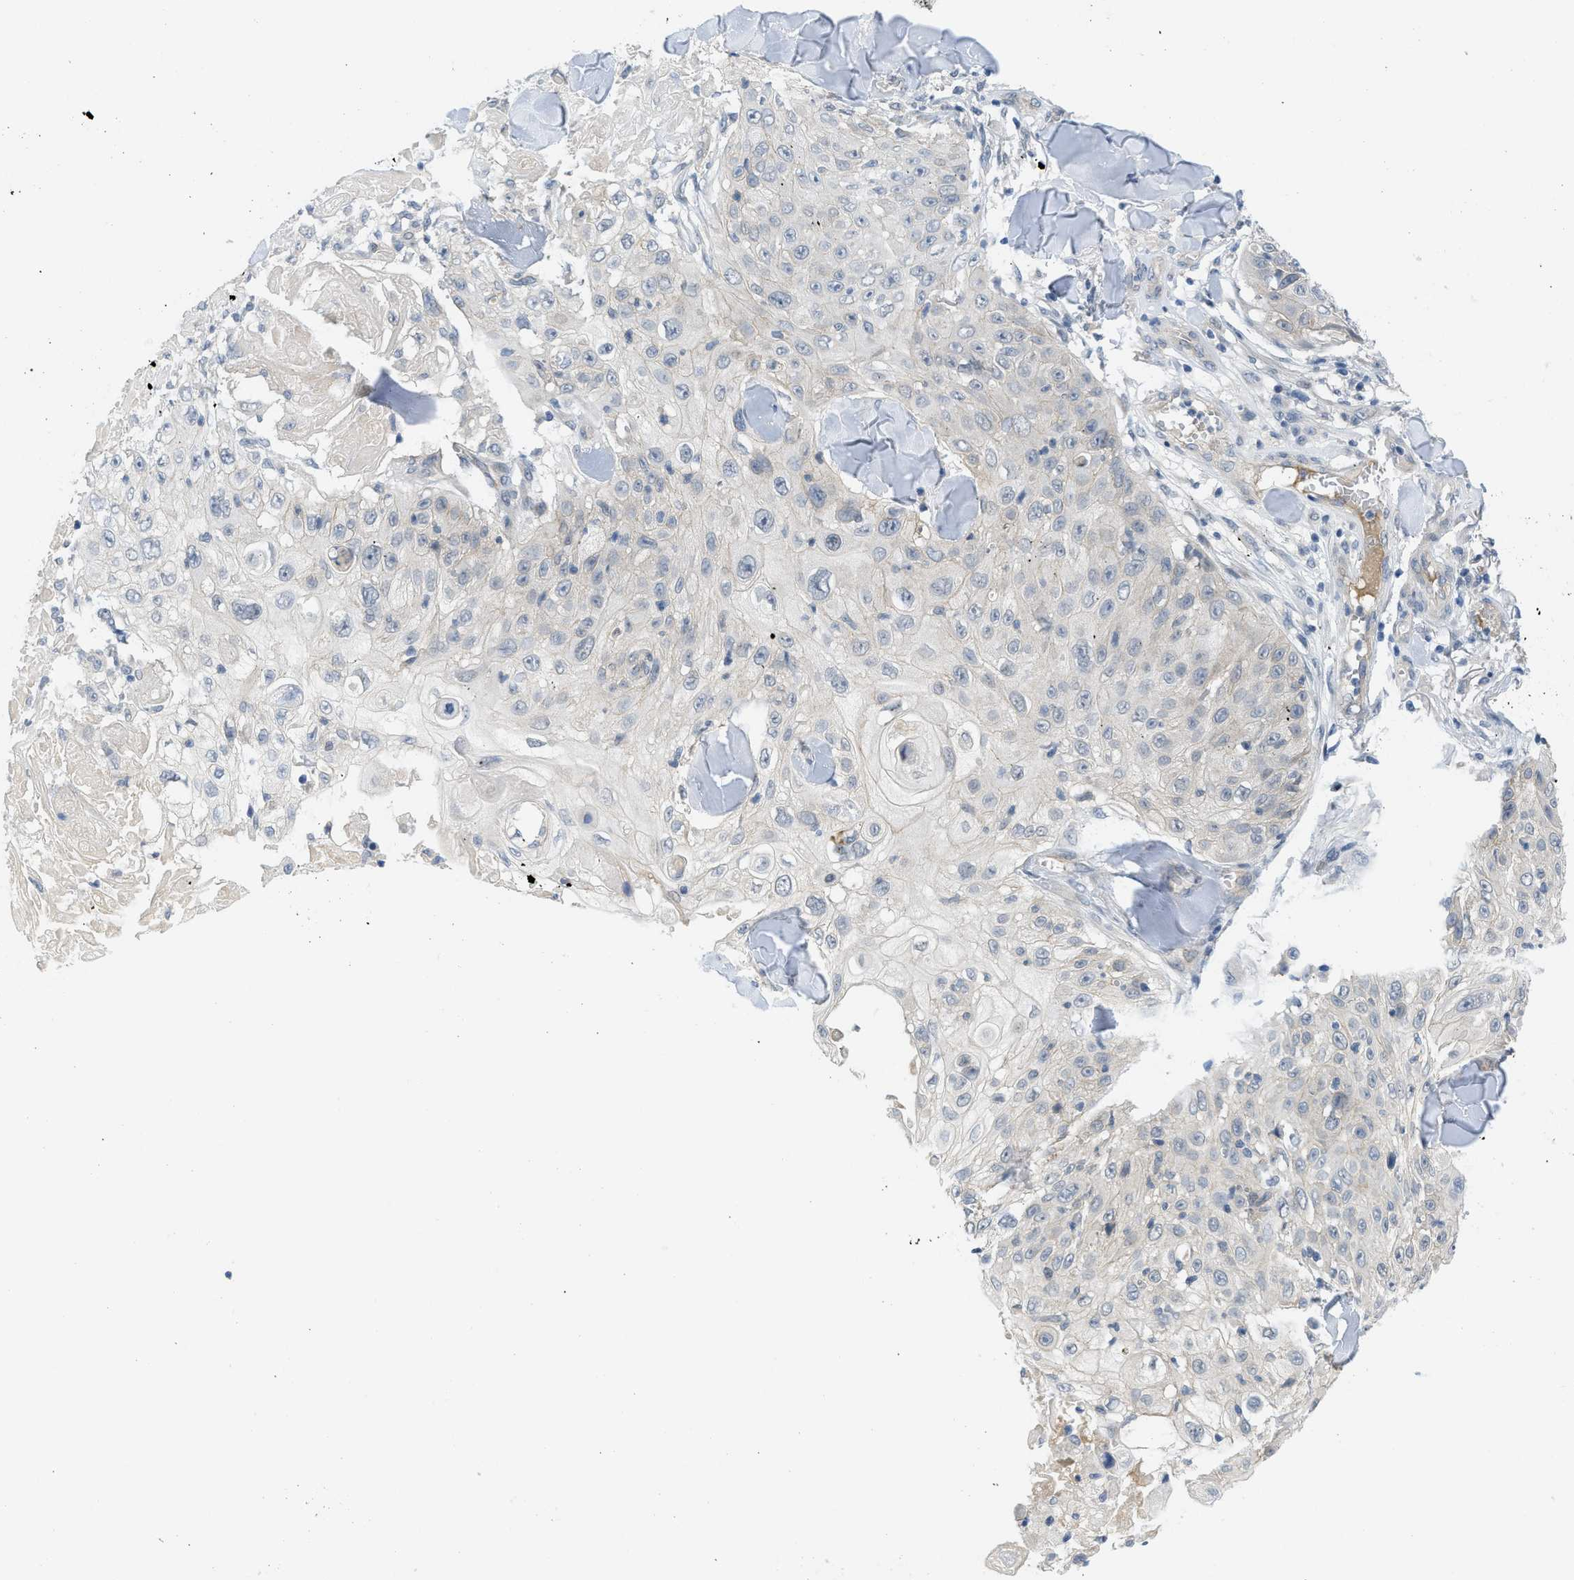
{"staining": {"intensity": "negative", "quantity": "none", "location": "none"}, "tissue": "skin cancer", "cell_type": "Tumor cells", "image_type": "cancer", "snomed": [{"axis": "morphology", "description": "Squamous cell carcinoma, NOS"}, {"axis": "topography", "description": "Skin"}], "caption": "High magnification brightfield microscopy of skin squamous cell carcinoma stained with DAB (3,3'-diaminobenzidine) (brown) and counterstained with hematoxylin (blue): tumor cells show no significant staining.", "gene": "TNFAIP1", "patient": {"sex": "male", "age": 86}}